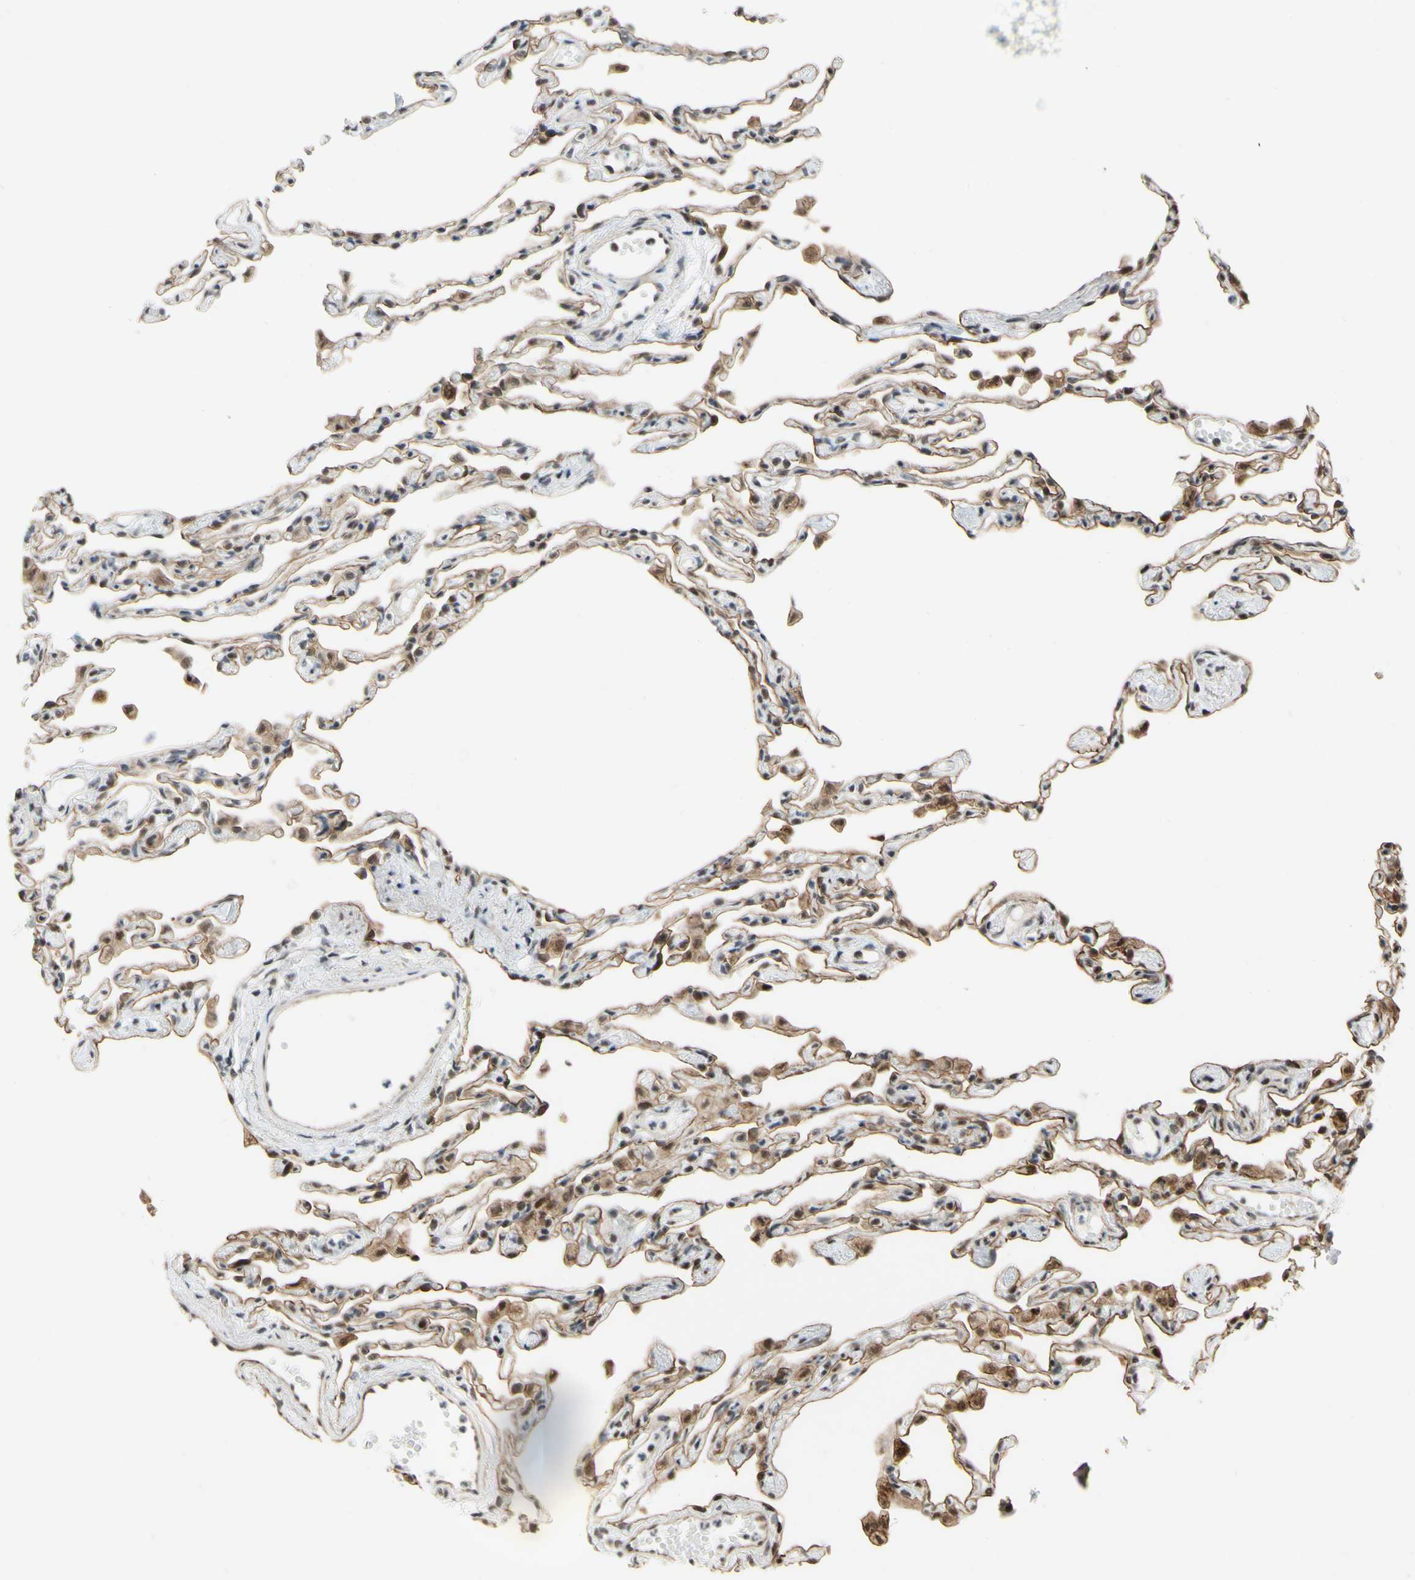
{"staining": {"intensity": "moderate", "quantity": ">75%", "location": "nuclear"}, "tissue": "lung", "cell_type": "Alveolar cells", "image_type": "normal", "snomed": [{"axis": "morphology", "description": "Normal tissue, NOS"}, {"axis": "topography", "description": "Lung"}], "caption": "Human lung stained for a protein (brown) exhibits moderate nuclear positive staining in approximately >75% of alveolar cells.", "gene": "SAP18", "patient": {"sex": "female", "age": 49}}